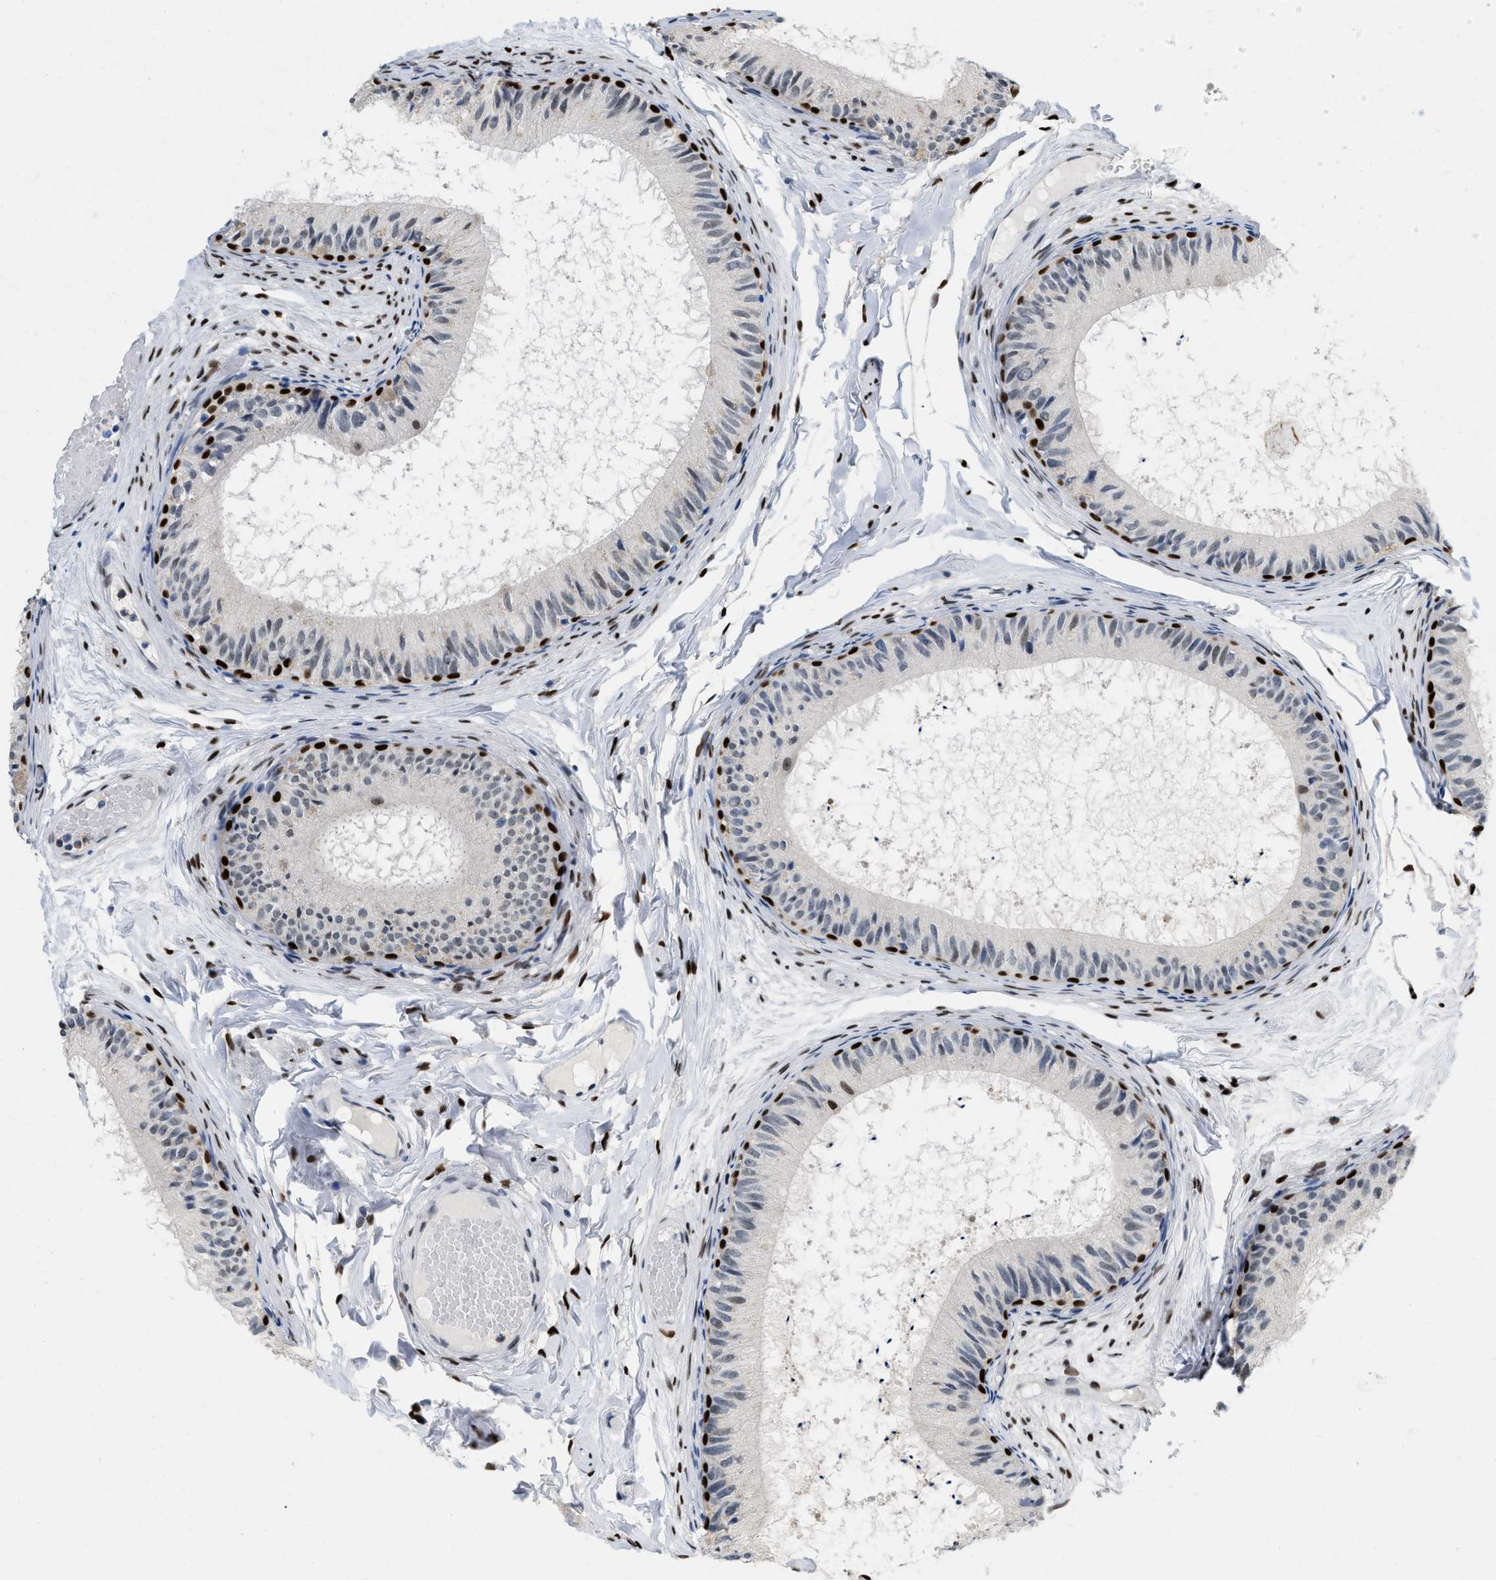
{"staining": {"intensity": "strong", "quantity": "<25%", "location": "nuclear"}, "tissue": "epididymis", "cell_type": "Glandular cells", "image_type": "normal", "snomed": [{"axis": "morphology", "description": "Normal tissue, NOS"}, {"axis": "topography", "description": "Epididymis"}], "caption": "Immunohistochemical staining of unremarkable epididymis reveals <25% levels of strong nuclear protein expression in approximately <25% of glandular cells.", "gene": "NFIX", "patient": {"sex": "male", "age": 46}}